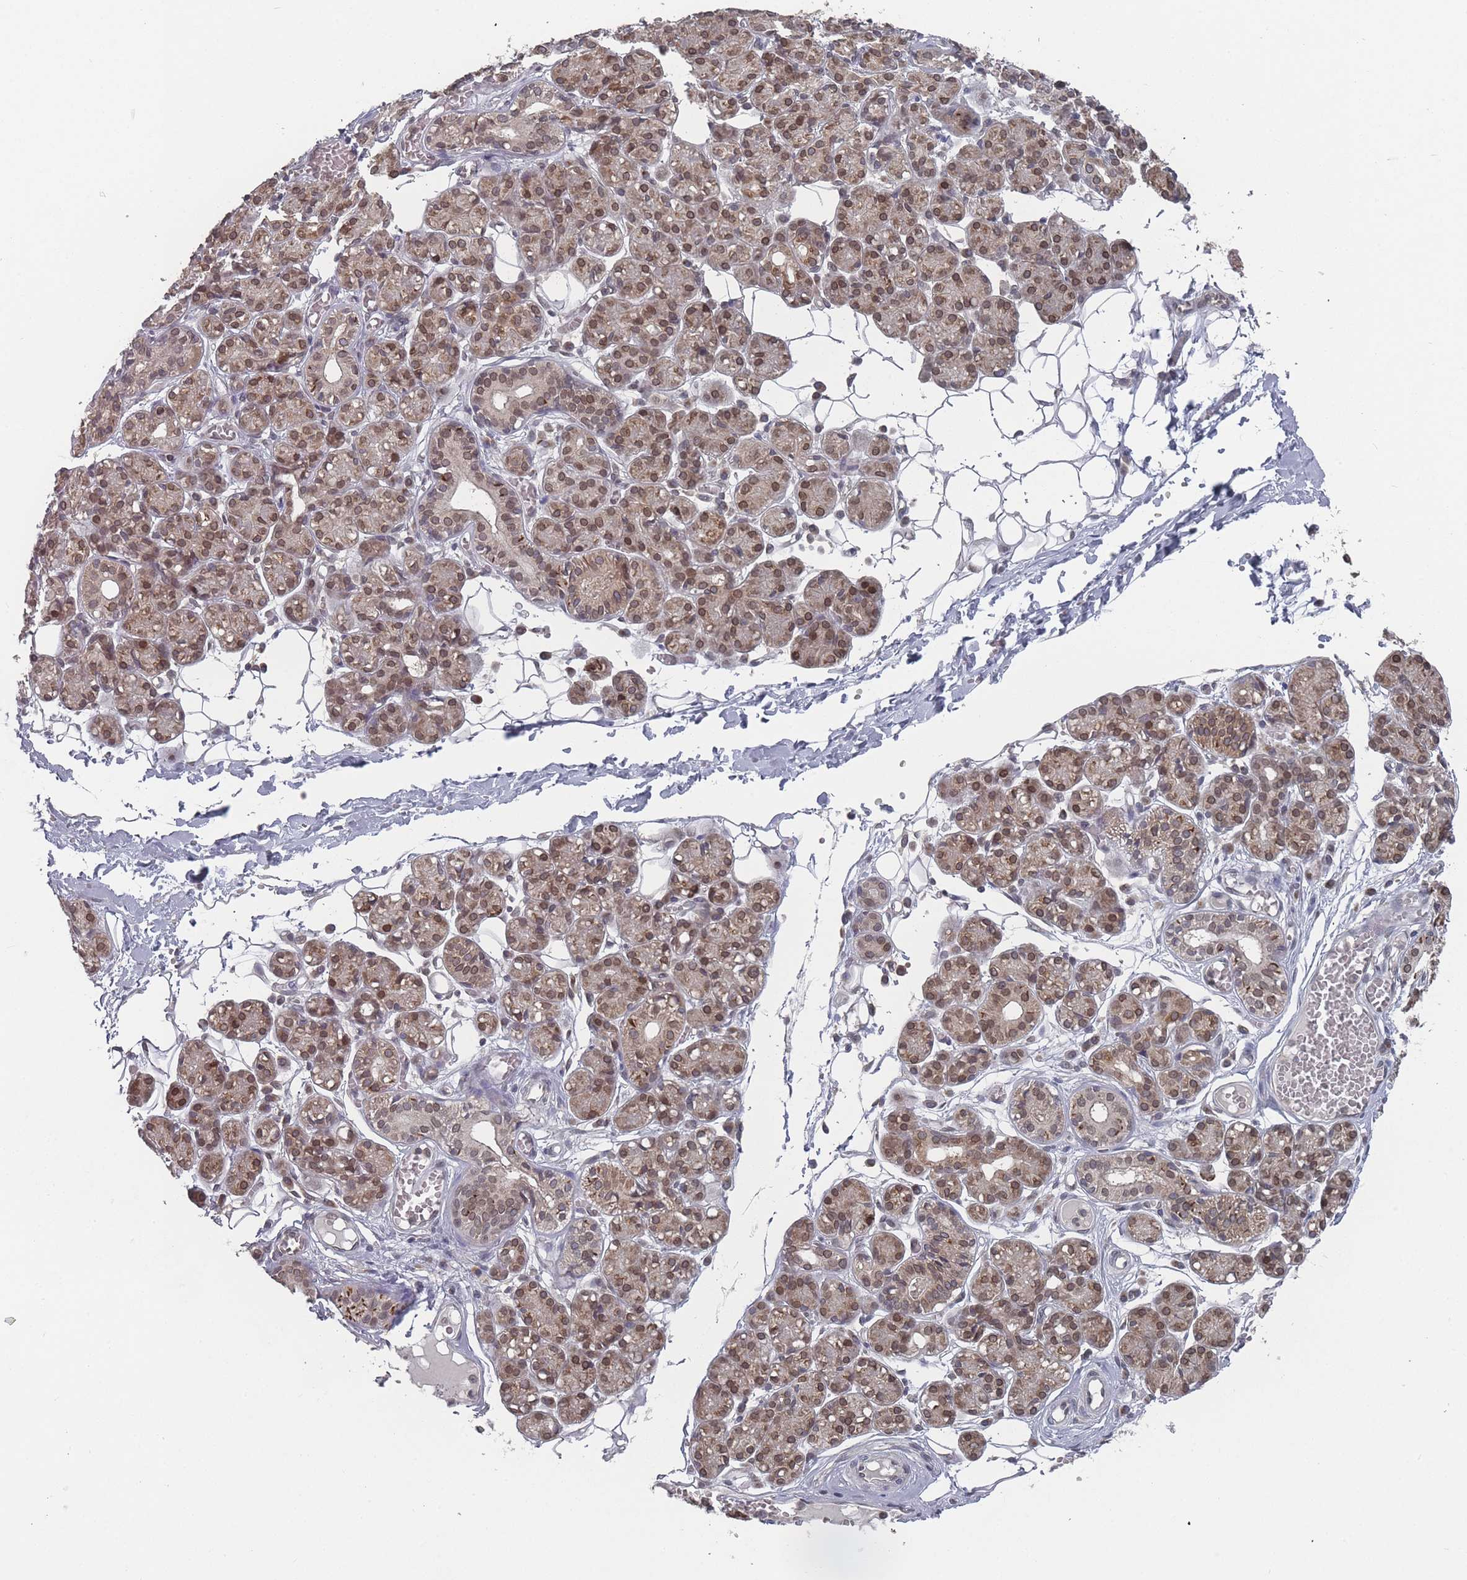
{"staining": {"intensity": "moderate", "quantity": ">75%", "location": "cytoplasmic/membranous,nuclear"}, "tissue": "salivary gland", "cell_type": "Glandular cells", "image_type": "normal", "snomed": [{"axis": "morphology", "description": "Normal tissue, NOS"}, {"axis": "topography", "description": "Salivary gland"}], "caption": "Benign salivary gland demonstrates moderate cytoplasmic/membranous,nuclear positivity in about >75% of glandular cells, visualized by immunohistochemistry.", "gene": "TBC1D25", "patient": {"sex": "male", "age": 63}}